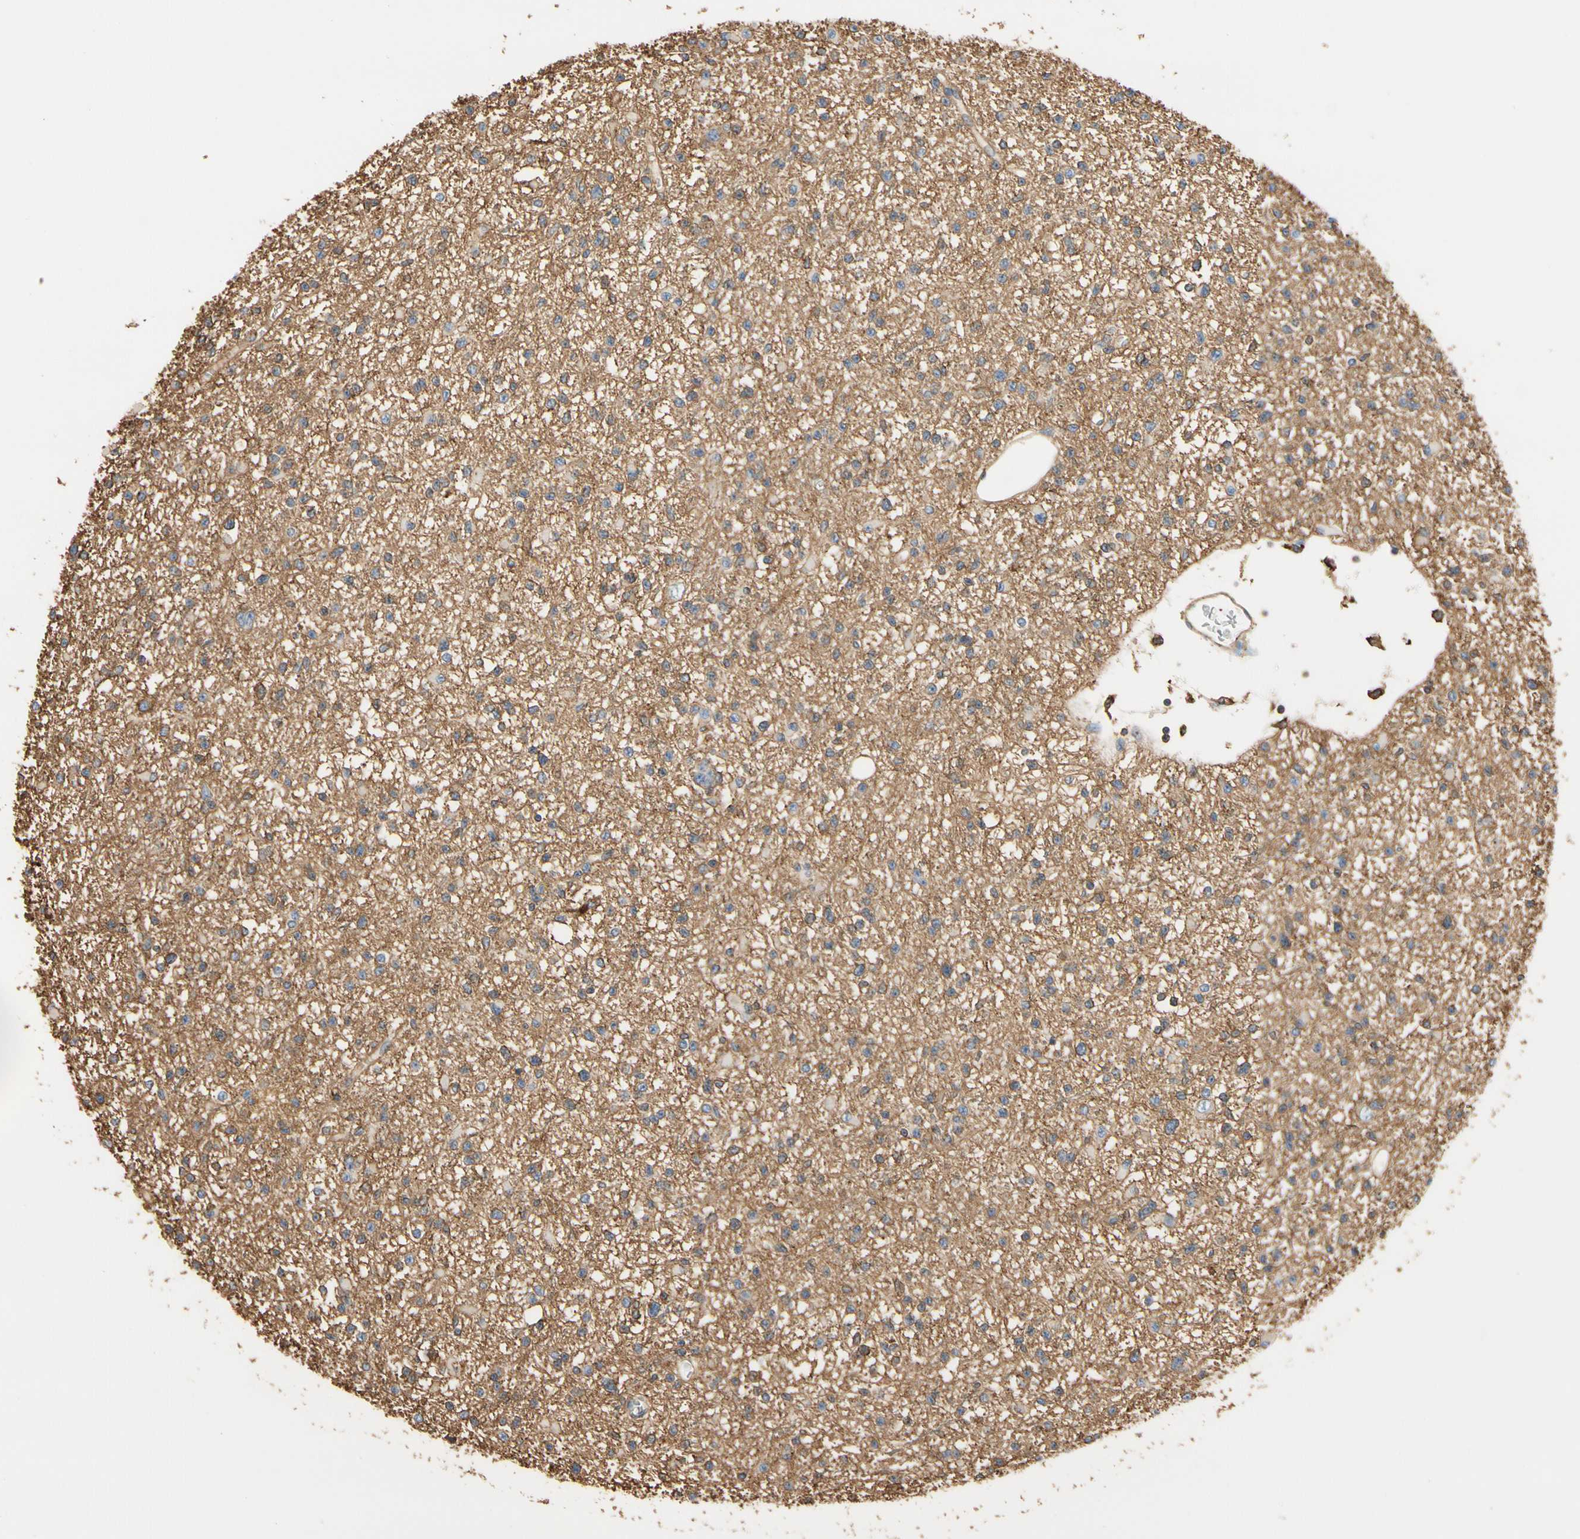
{"staining": {"intensity": "moderate", "quantity": "<25%", "location": "cytoplasmic/membranous"}, "tissue": "glioma", "cell_type": "Tumor cells", "image_type": "cancer", "snomed": [{"axis": "morphology", "description": "Glioma, malignant, Low grade"}, {"axis": "topography", "description": "Brain"}], "caption": "Glioma tissue displays moderate cytoplasmic/membranous staining in about <25% of tumor cells, visualized by immunohistochemistry. (DAB (3,3'-diaminobenzidine) IHC with brightfield microscopy, high magnification).", "gene": "IL1RL1", "patient": {"sex": "female", "age": 22}}